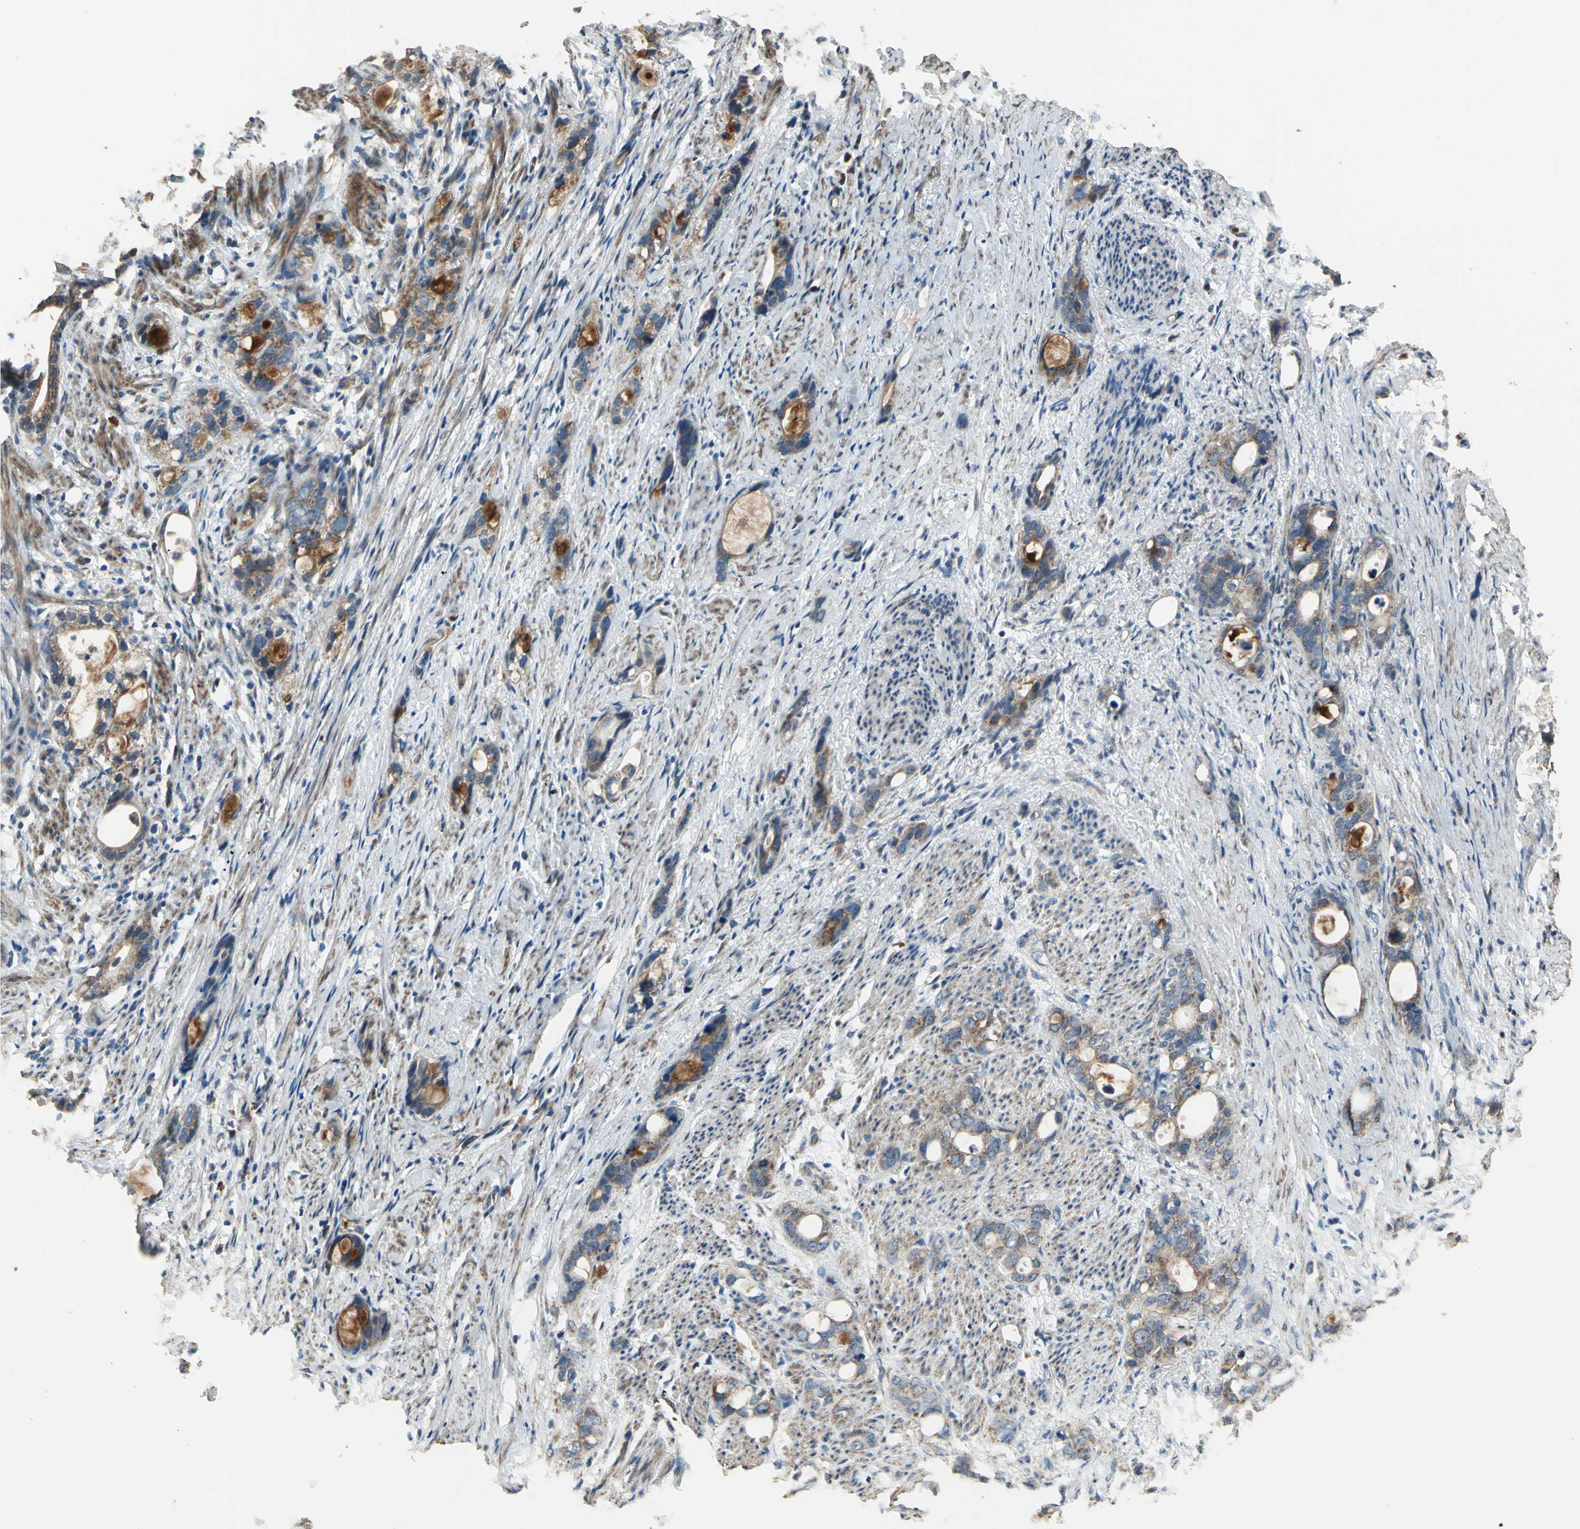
{"staining": {"intensity": "strong", "quantity": ">75%", "location": "cytoplasmic/membranous"}, "tissue": "stomach cancer", "cell_type": "Tumor cells", "image_type": "cancer", "snomed": [{"axis": "morphology", "description": "Adenocarcinoma, NOS"}, {"axis": "topography", "description": "Stomach"}], "caption": "IHC photomicrograph of adenocarcinoma (stomach) stained for a protein (brown), which exhibits high levels of strong cytoplasmic/membranous expression in about >75% of tumor cells.", "gene": "POLRMT", "patient": {"sex": "female", "age": 75}}